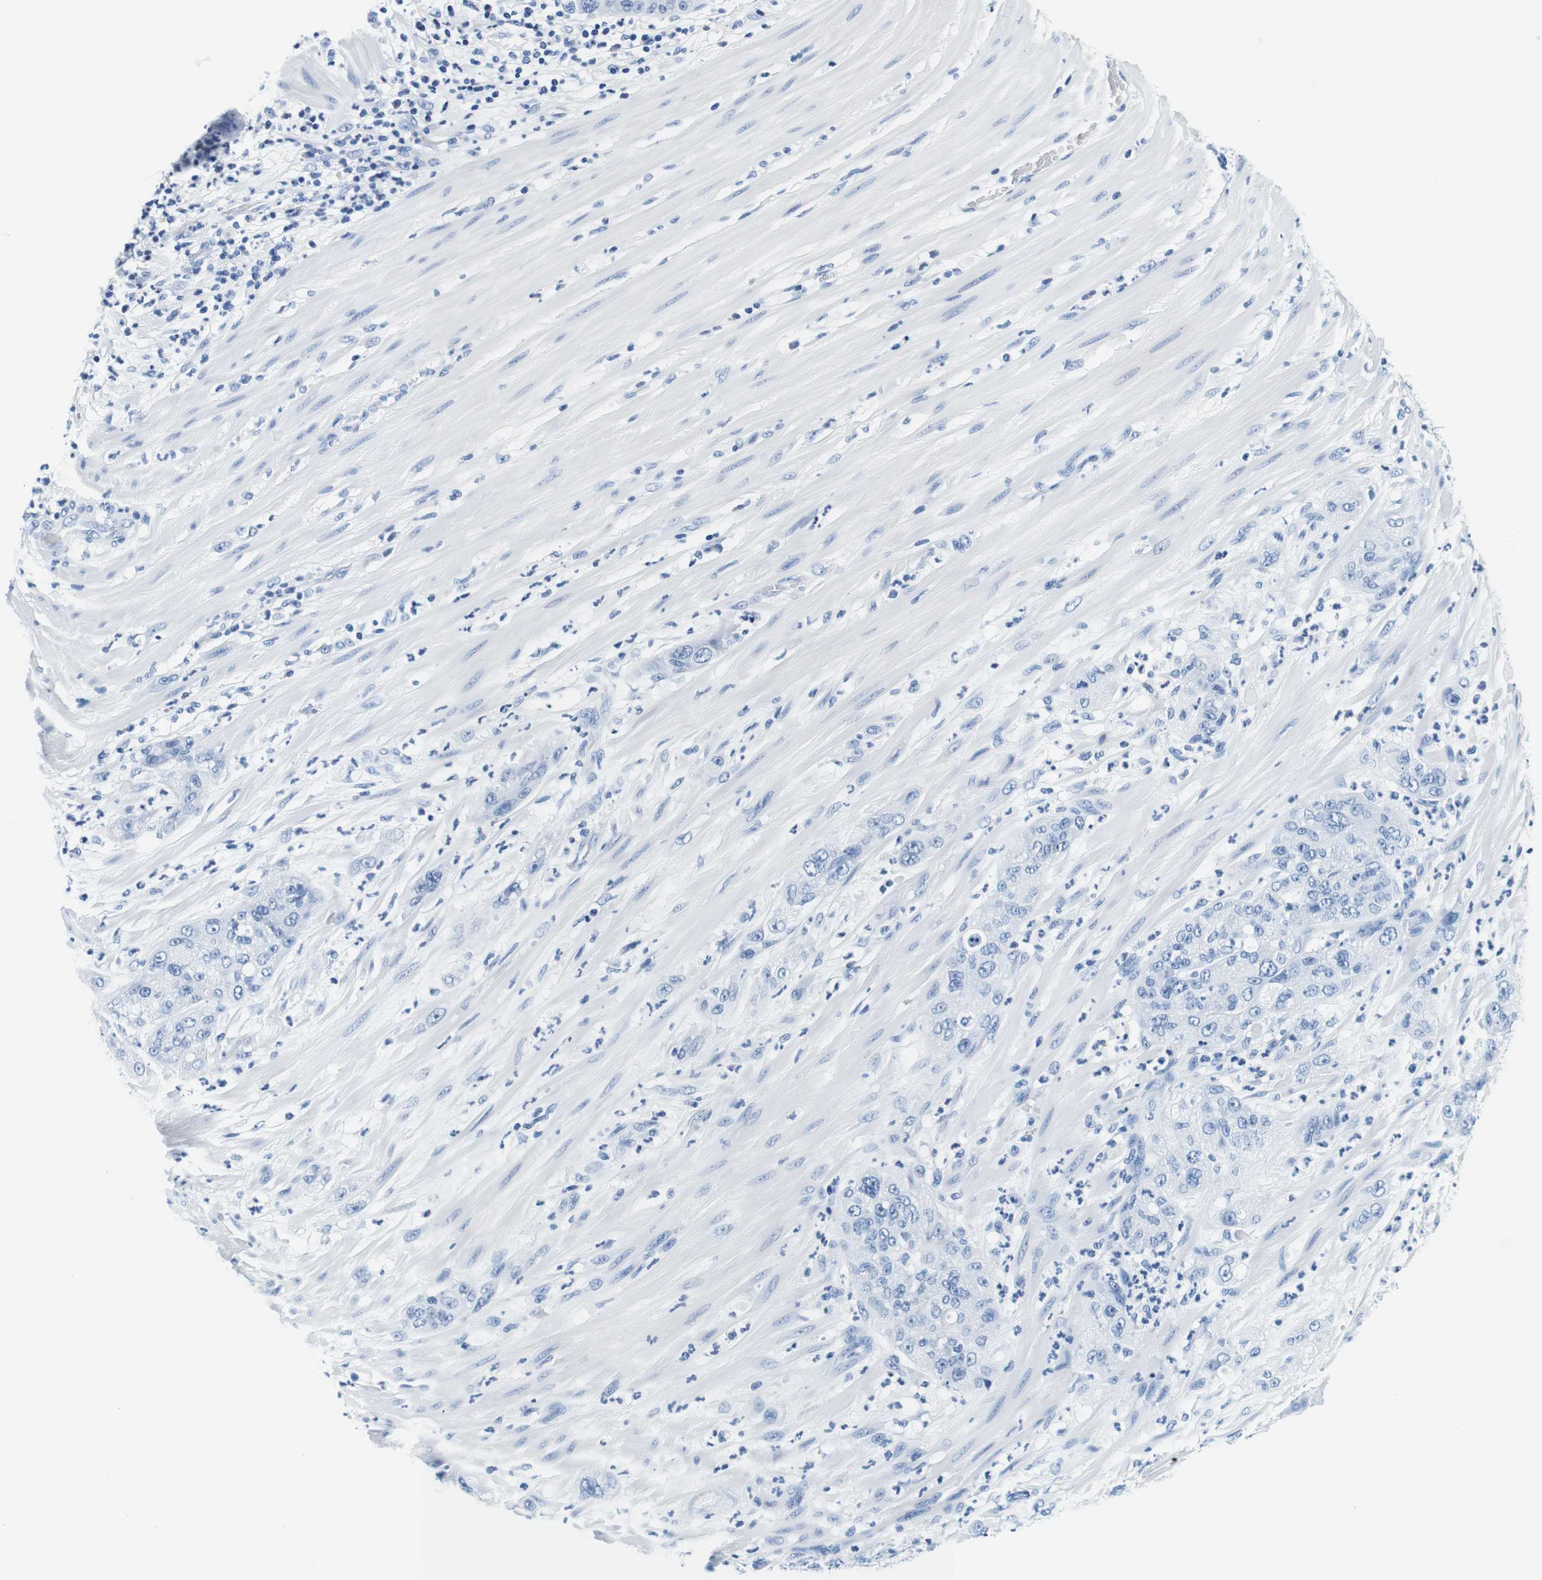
{"staining": {"intensity": "negative", "quantity": "none", "location": "none"}, "tissue": "pancreatic cancer", "cell_type": "Tumor cells", "image_type": "cancer", "snomed": [{"axis": "morphology", "description": "Adenocarcinoma, NOS"}, {"axis": "topography", "description": "Pancreas"}], "caption": "IHC of adenocarcinoma (pancreatic) displays no expression in tumor cells. The staining is performed using DAB (3,3'-diaminobenzidine) brown chromogen with nuclei counter-stained in using hematoxylin.", "gene": "ELANE", "patient": {"sex": "female", "age": 78}}